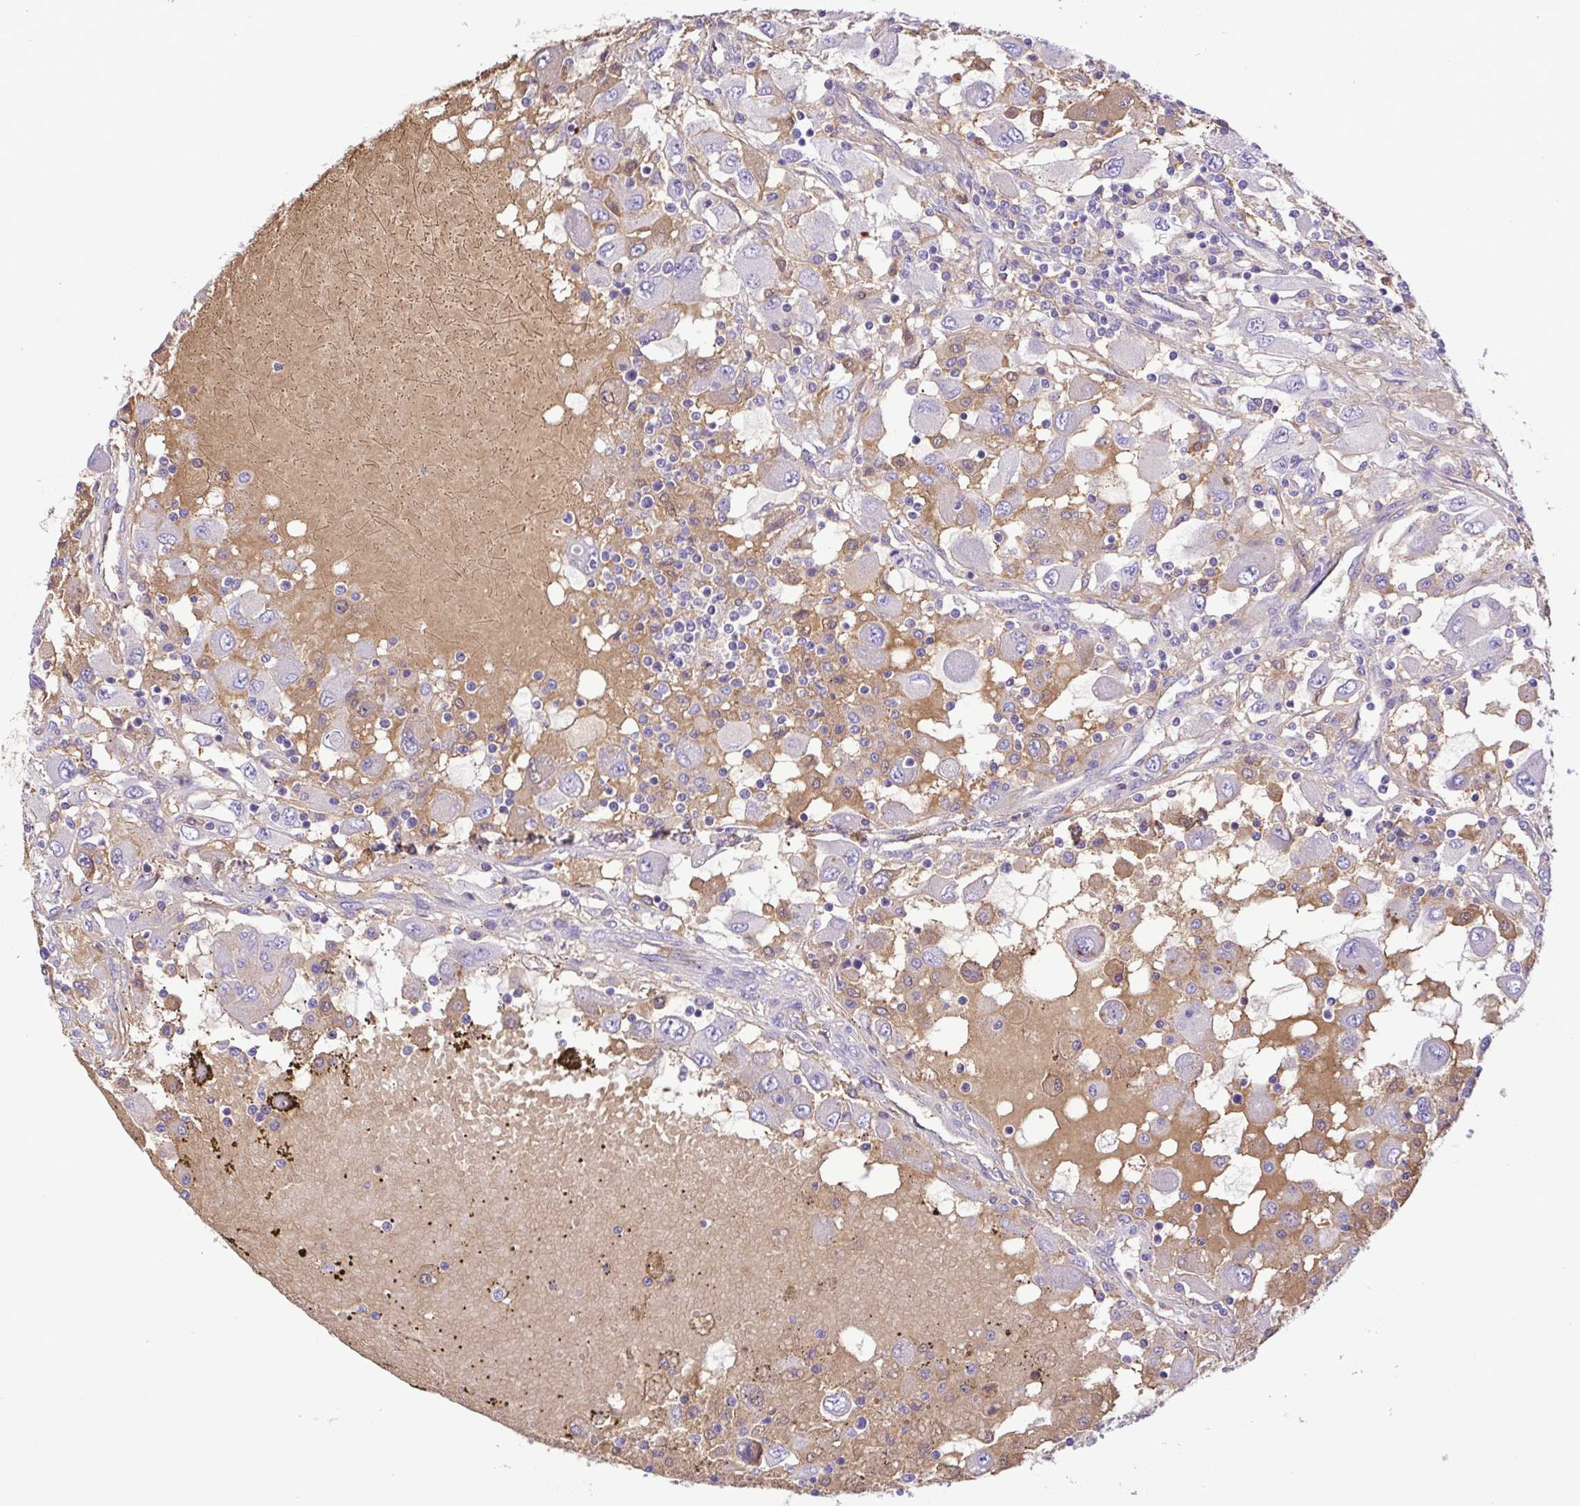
{"staining": {"intensity": "negative", "quantity": "none", "location": "none"}, "tissue": "renal cancer", "cell_type": "Tumor cells", "image_type": "cancer", "snomed": [{"axis": "morphology", "description": "Adenocarcinoma, NOS"}, {"axis": "topography", "description": "Kidney"}], "caption": "The immunohistochemistry (IHC) photomicrograph has no significant staining in tumor cells of renal adenocarcinoma tissue. Nuclei are stained in blue.", "gene": "IGFL1", "patient": {"sex": "female", "age": 67}}